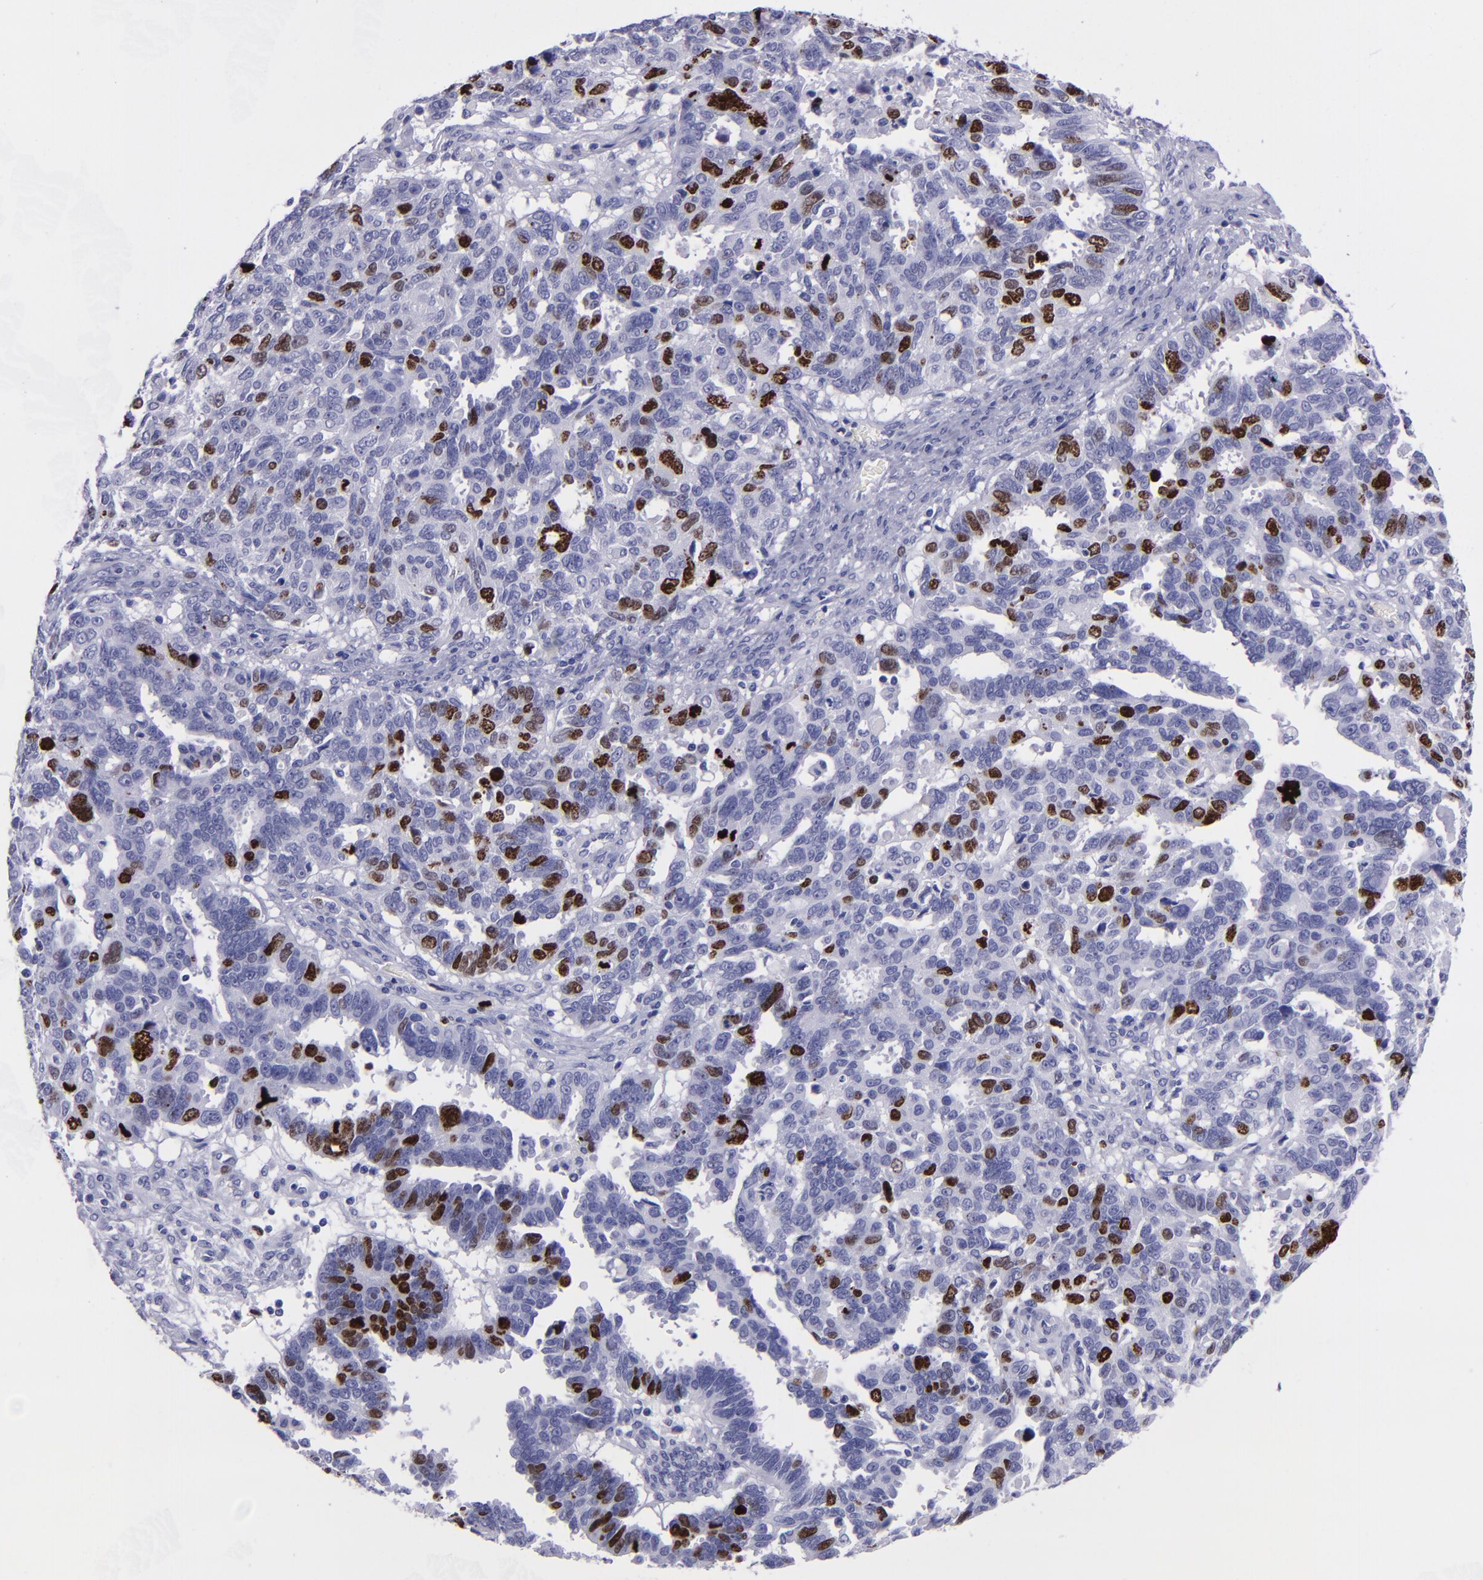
{"staining": {"intensity": "strong", "quantity": "25%-75%", "location": "nuclear"}, "tissue": "ovarian cancer", "cell_type": "Tumor cells", "image_type": "cancer", "snomed": [{"axis": "morphology", "description": "Carcinoma, endometroid"}, {"axis": "morphology", "description": "Cystadenocarcinoma, serous, NOS"}, {"axis": "topography", "description": "Ovary"}], "caption": "Protein expression analysis of human ovarian cancer reveals strong nuclear positivity in about 25%-75% of tumor cells.", "gene": "TOP2A", "patient": {"sex": "female", "age": 45}}